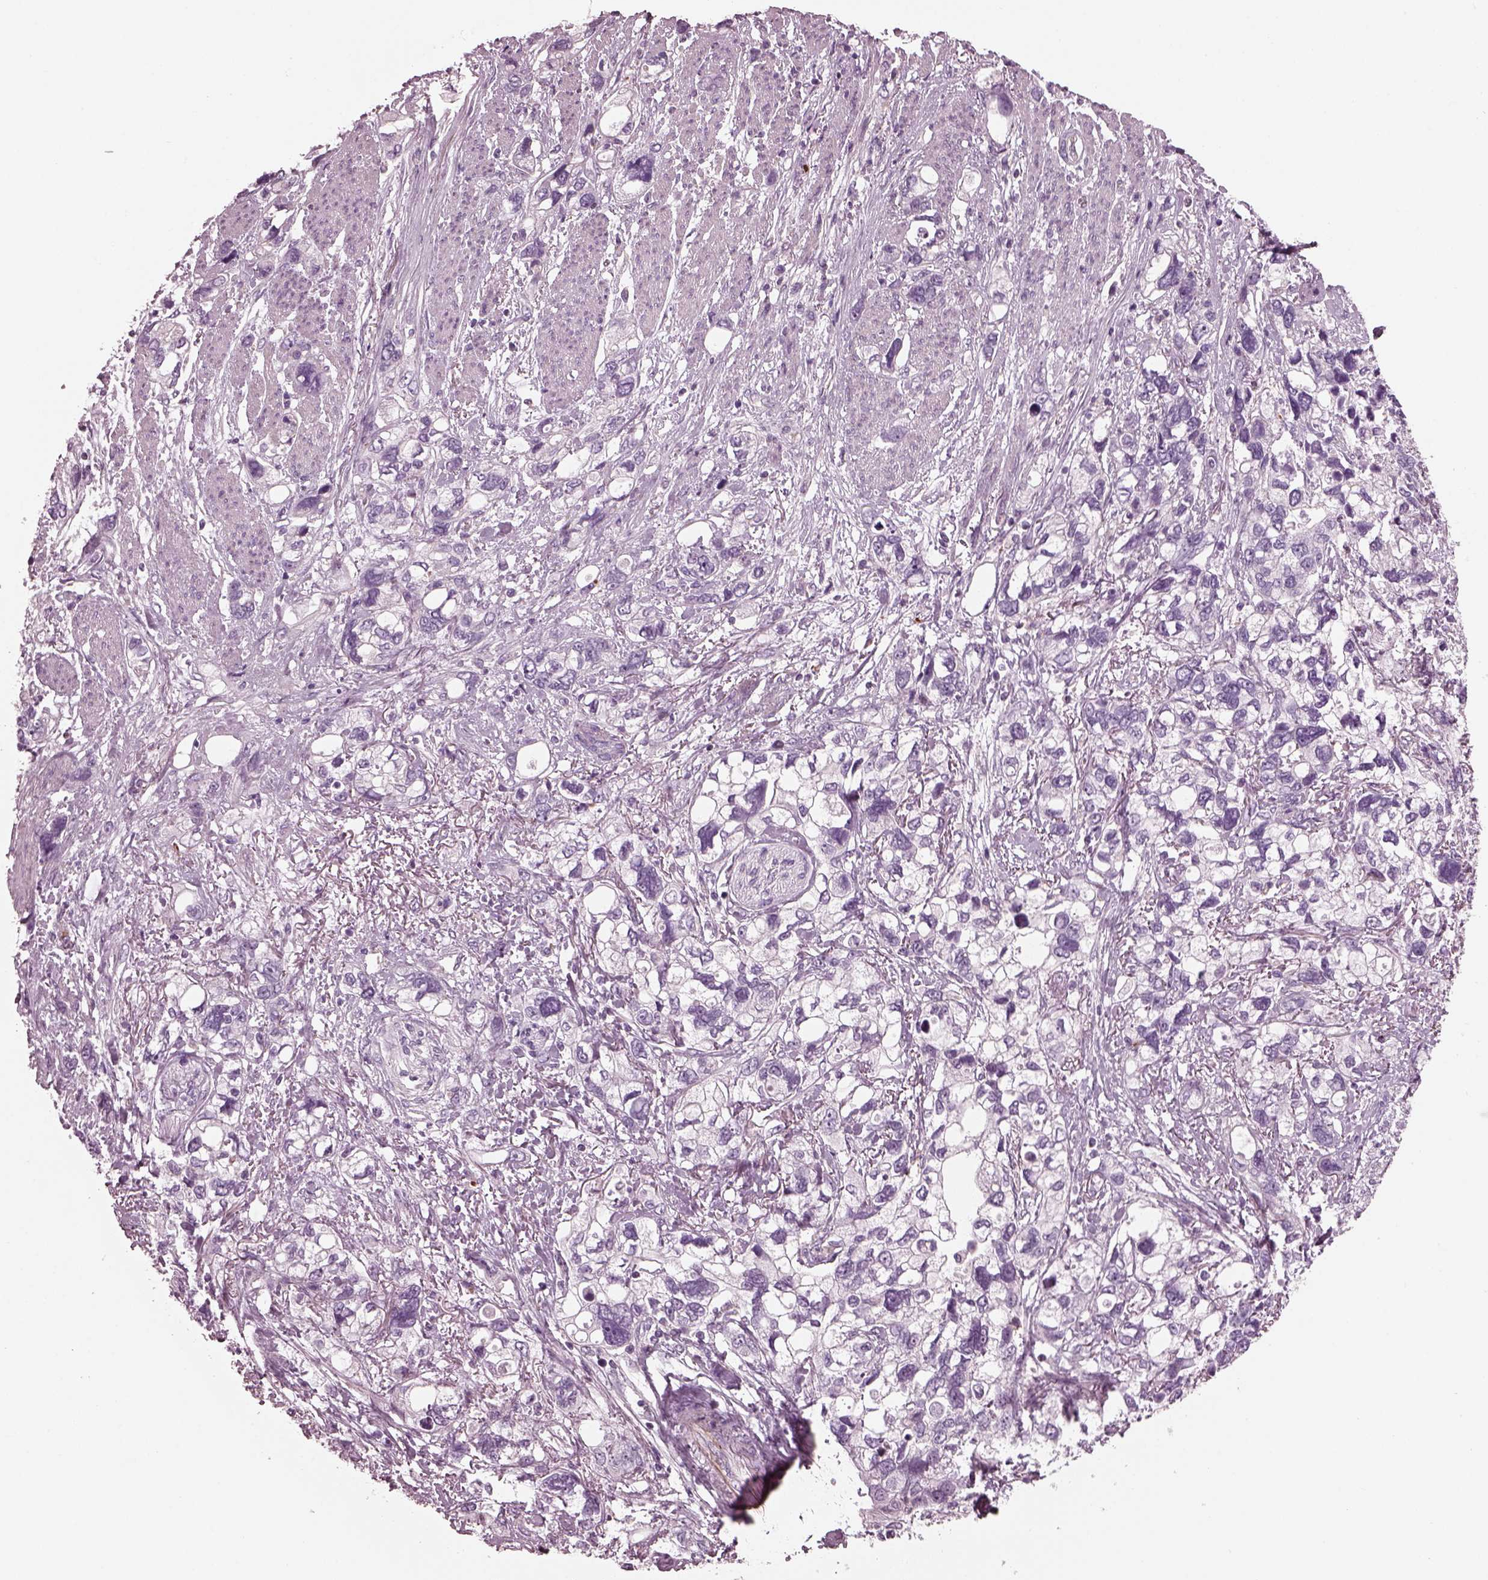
{"staining": {"intensity": "negative", "quantity": "none", "location": "none"}, "tissue": "stomach cancer", "cell_type": "Tumor cells", "image_type": "cancer", "snomed": [{"axis": "morphology", "description": "Adenocarcinoma, NOS"}, {"axis": "topography", "description": "Stomach, upper"}], "caption": "An image of stomach cancer (adenocarcinoma) stained for a protein displays no brown staining in tumor cells.", "gene": "GDF11", "patient": {"sex": "female", "age": 81}}